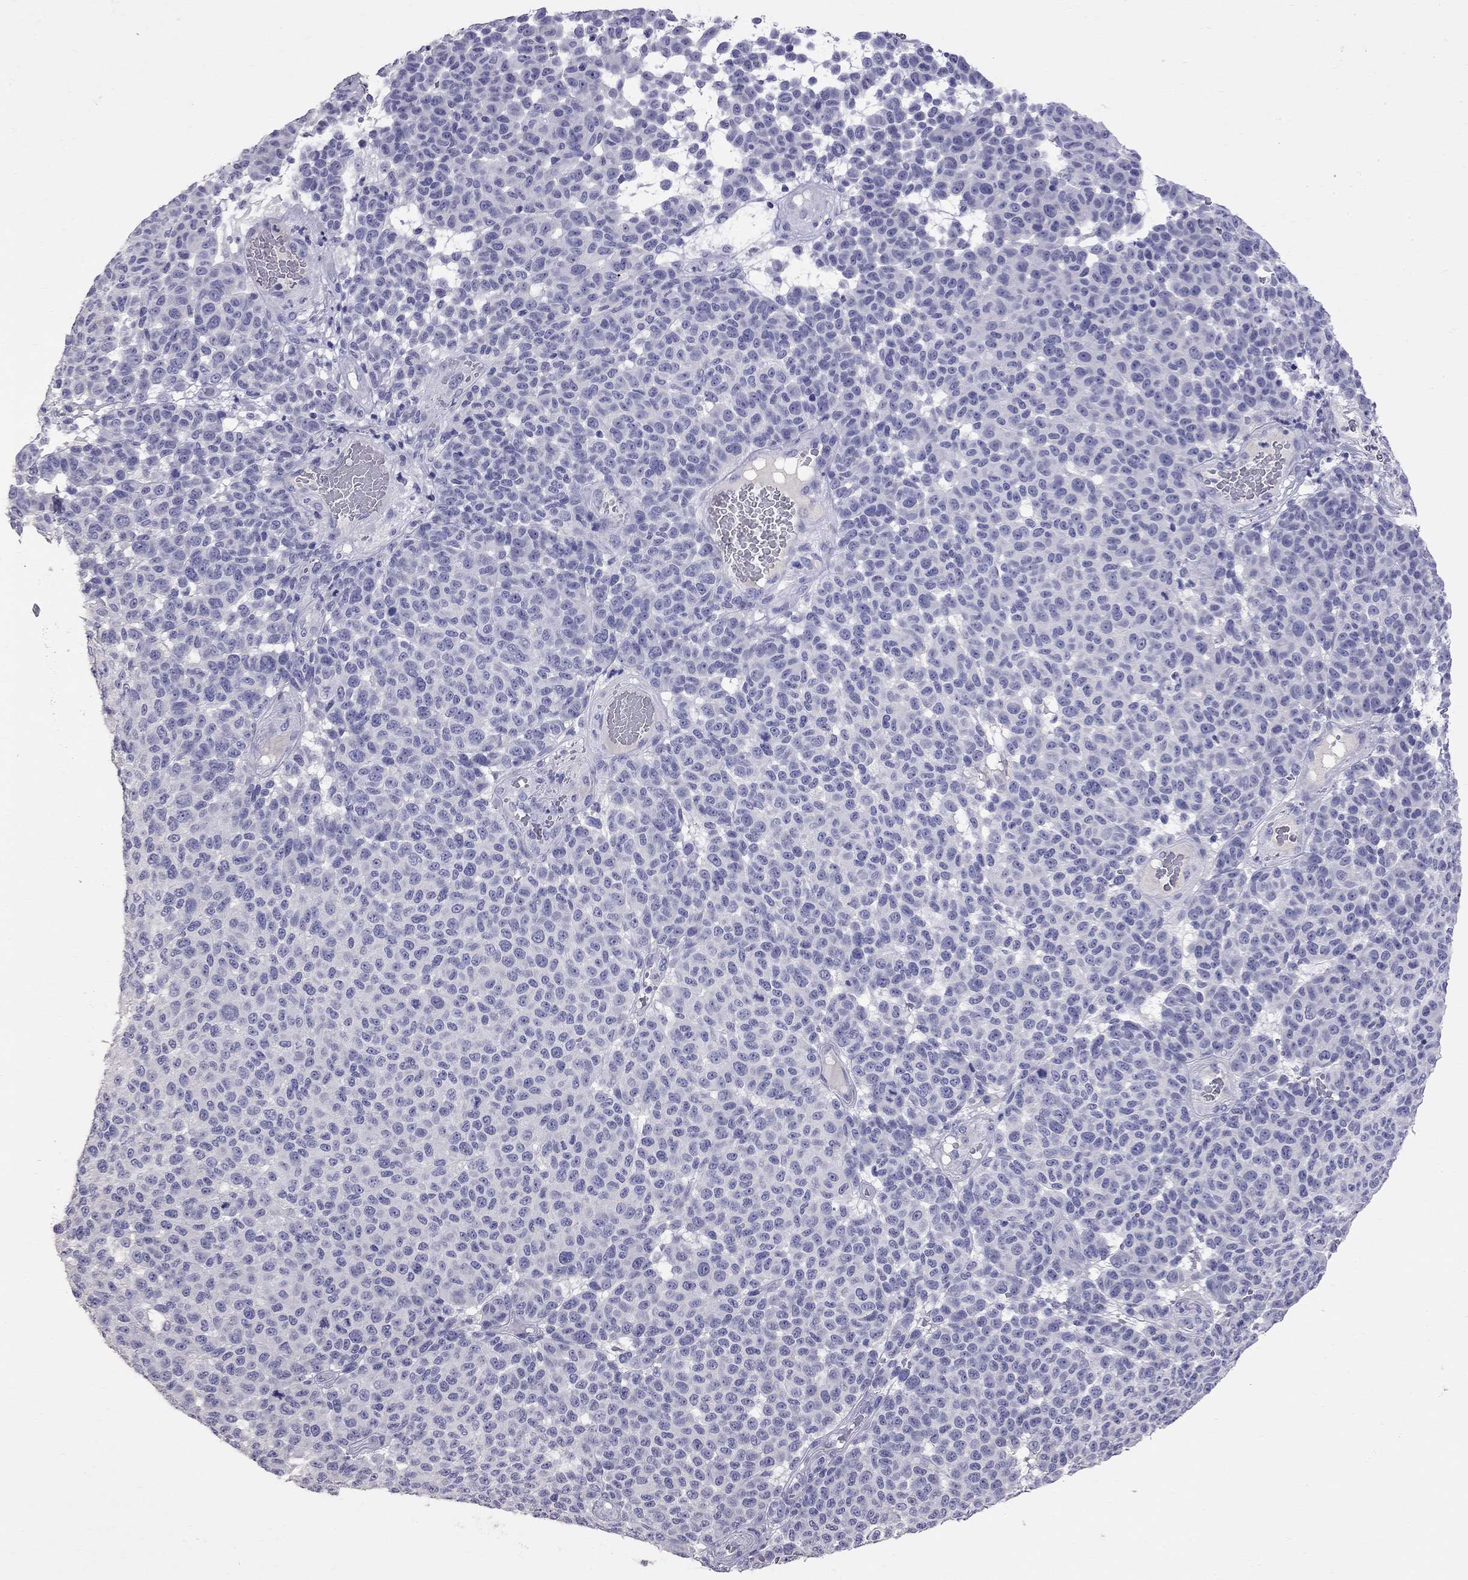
{"staining": {"intensity": "negative", "quantity": "none", "location": "none"}, "tissue": "melanoma", "cell_type": "Tumor cells", "image_type": "cancer", "snomed": [{"axis": "morphology", "description": "Malignant melanoma, NOS"}, {"axis": "topography", "description": "Skin"}], "caption": "The histopathology image shows no significant positivity in tumor cells of malignant melanoma.", "gene": "CFAP91", "patient": {"sex": "male", "age": 59}}